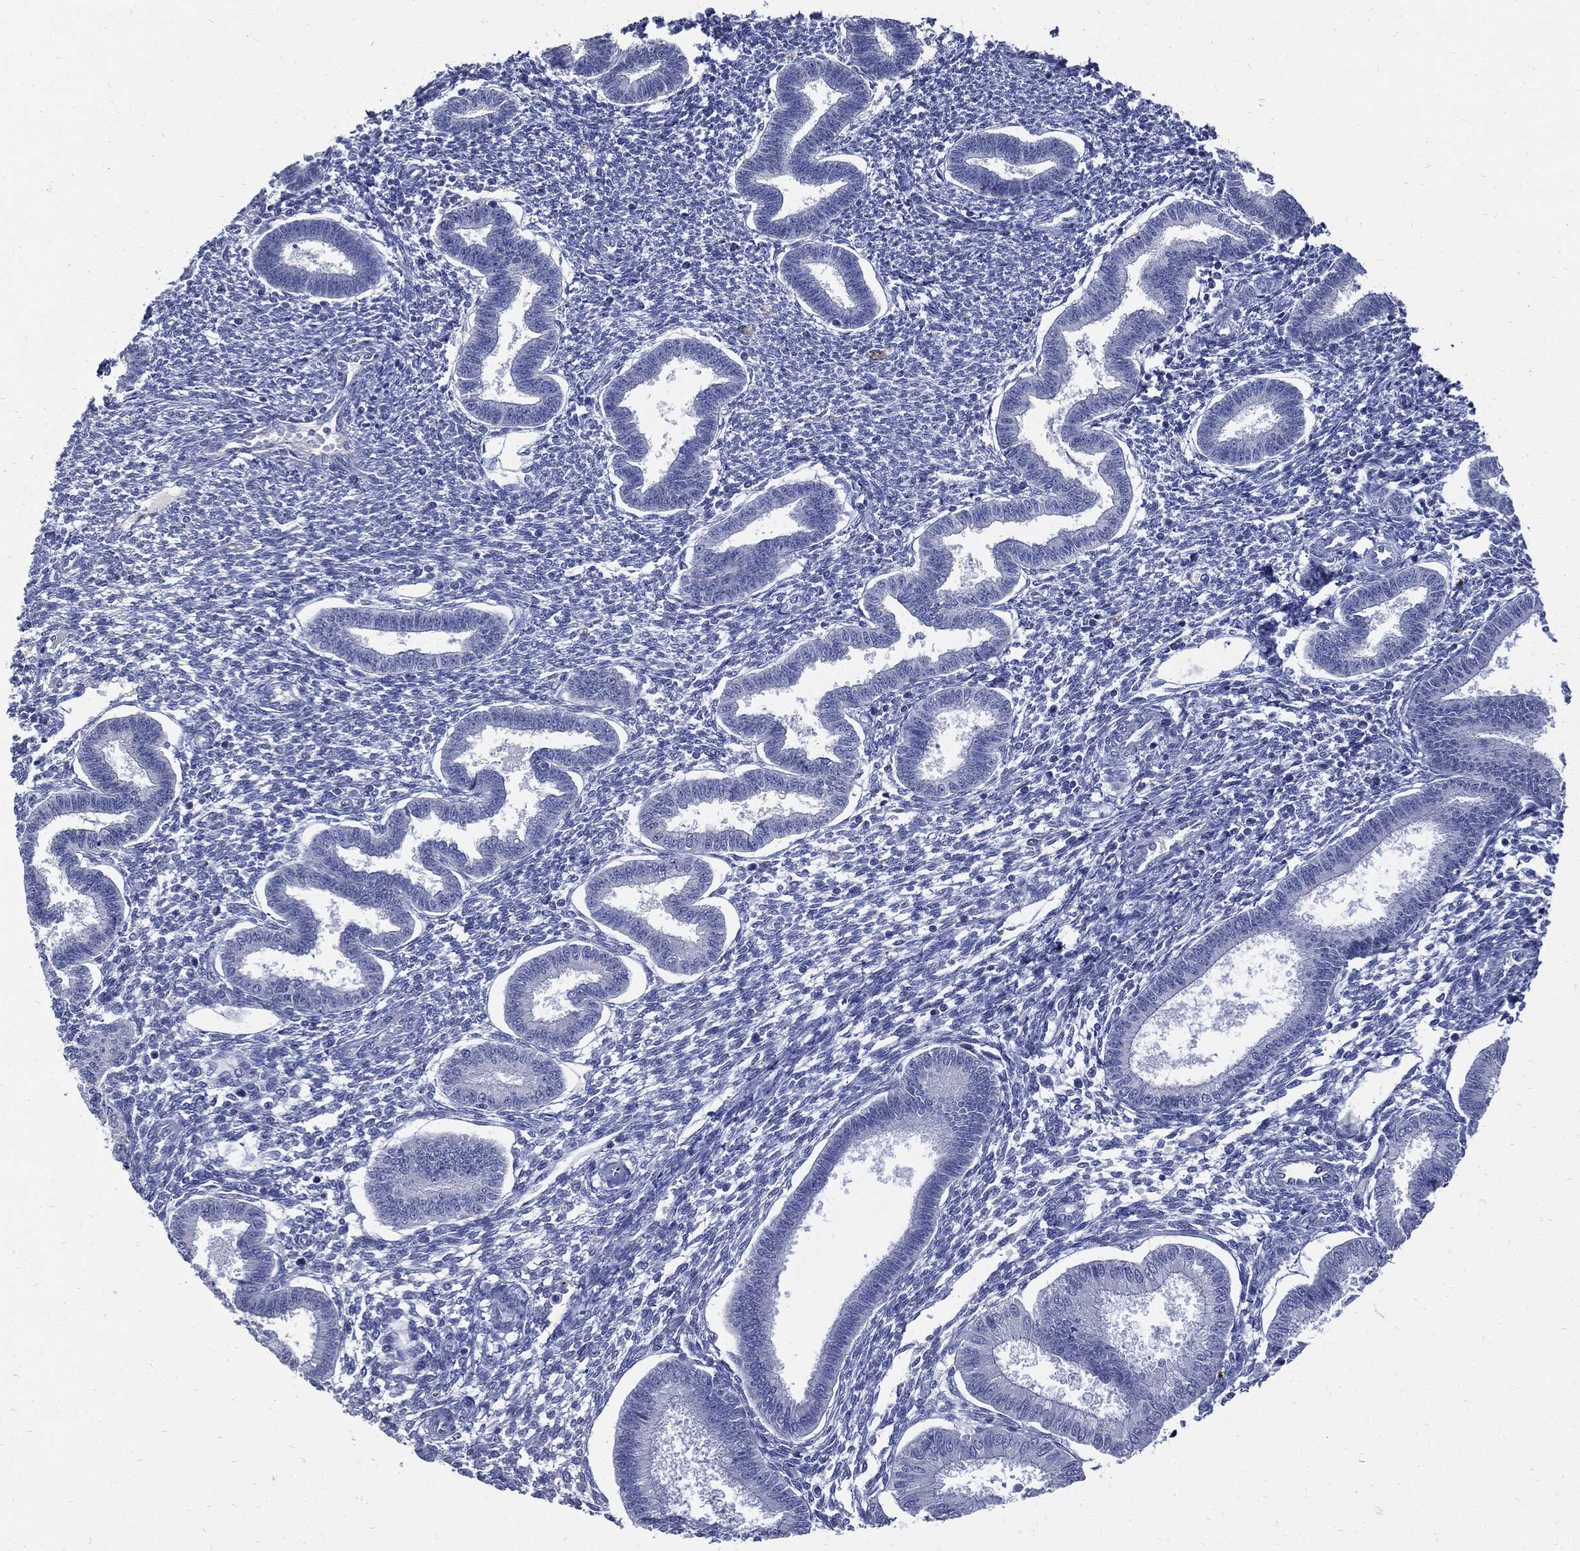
{"staining": {"intensity": "negative", "quantity": "none", "location": "none"}, "tissue": "endometrium", "cell_type": "Cells in endometrial stroma", "image_type": "normal", "snomed": [{"axis": "morphology", "description": "Normal tissue, NOS"}, {"axis": "topography", "description": "Endometrium"}], "caption": "Immunohistochemistry image of unremarkable endometrium: human endometrium stained with DAB (3,3'-diaminobenzidine) demonstrates no significant protein expression in cells in endometrial stroma.", "gene": "CPE", "patient": {"sex": "female", "age": 43}}